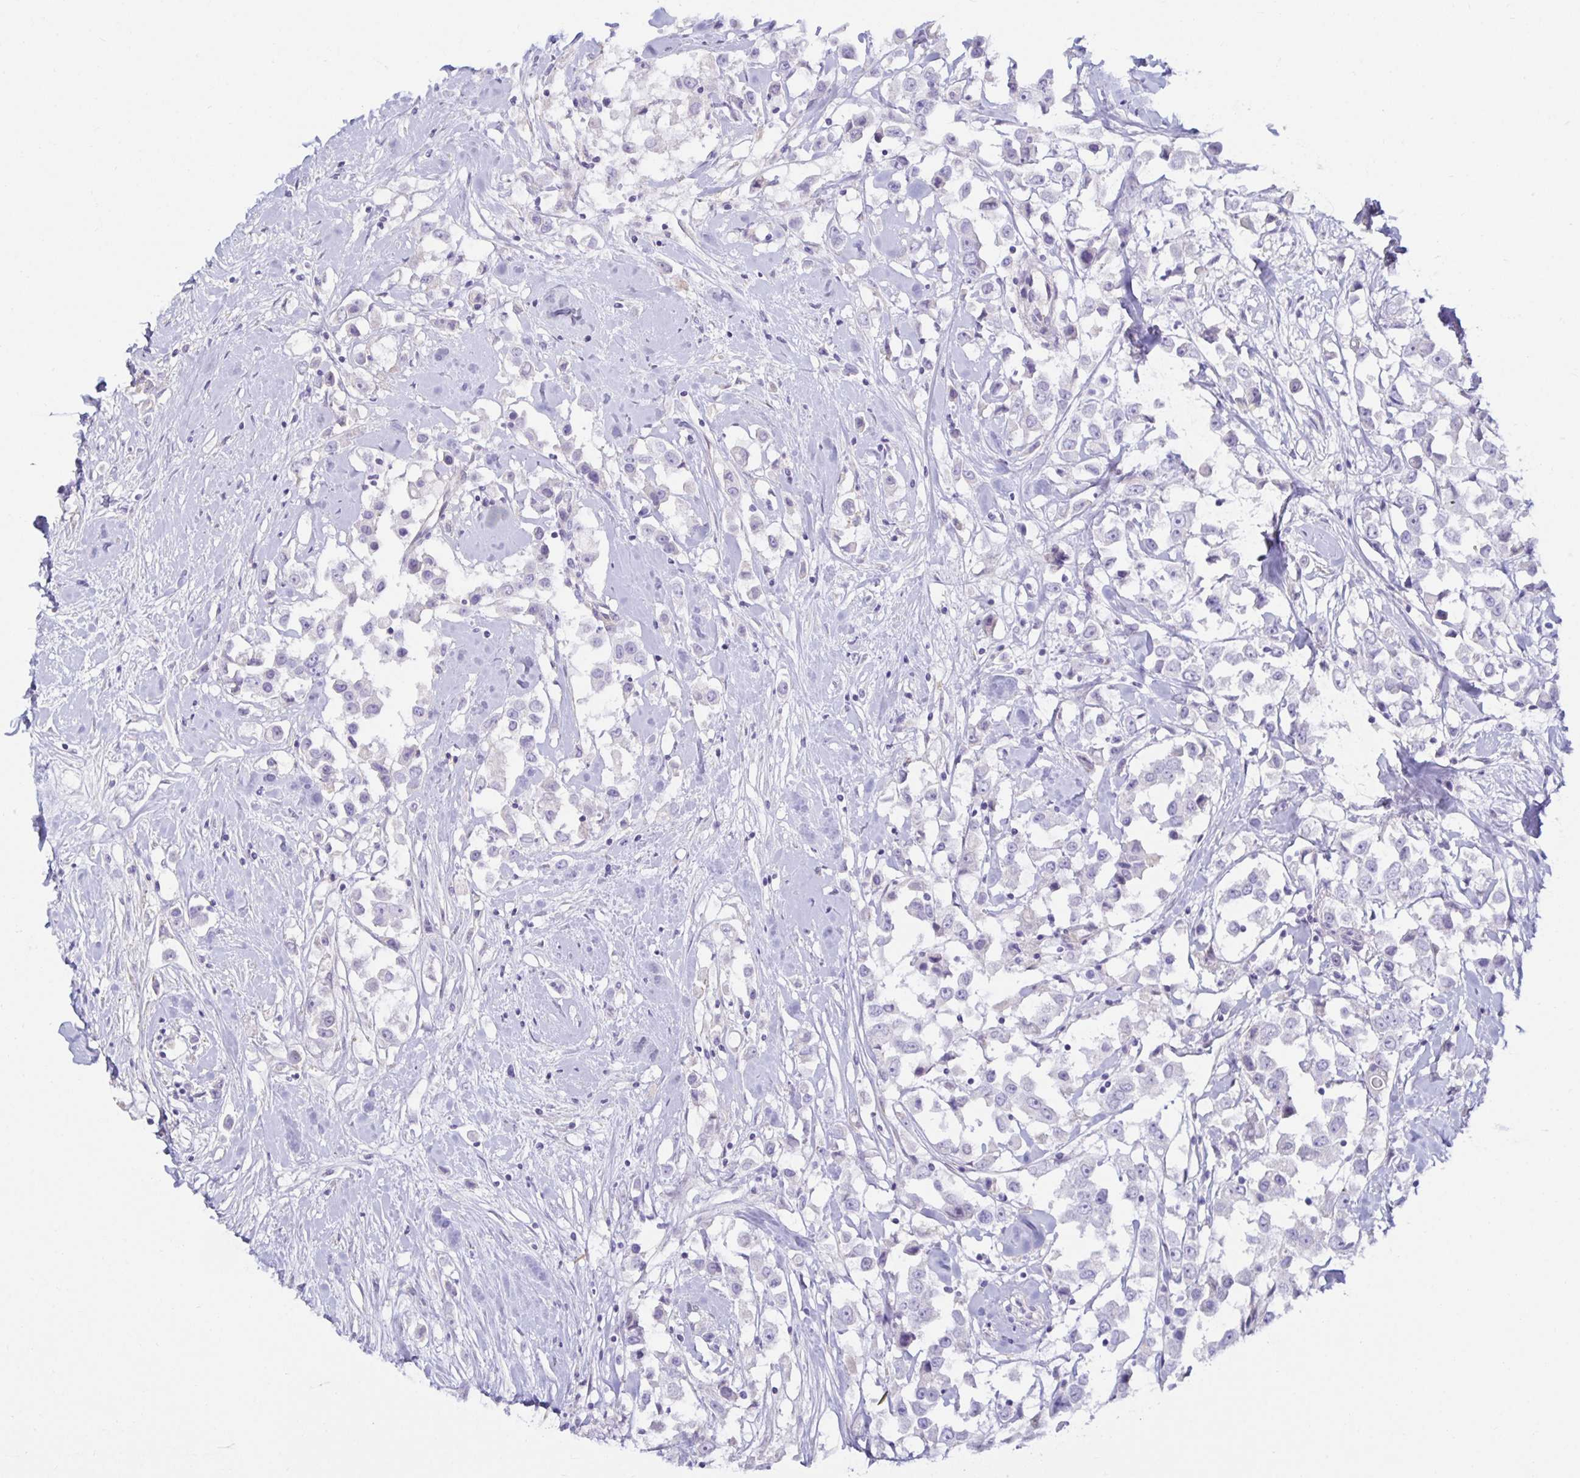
{"staining": {"intensity": "negative", "quantity": "none", "location": "none"}, "tissue": "breast cancer", "cell_type": "Tumor cells", "image_type": "cancer", "snomed": [{"axis": "morphology", "description": "Duct carcinoma"}, {"axis": "topography", "description": "Breast"}], "caption": "Tumor cells are negative for protein expression in human breast cancer (infiltrating ductal carcinoma).", "gene": "SPAG4", "patient": {"sex": "female", "age": 61}}